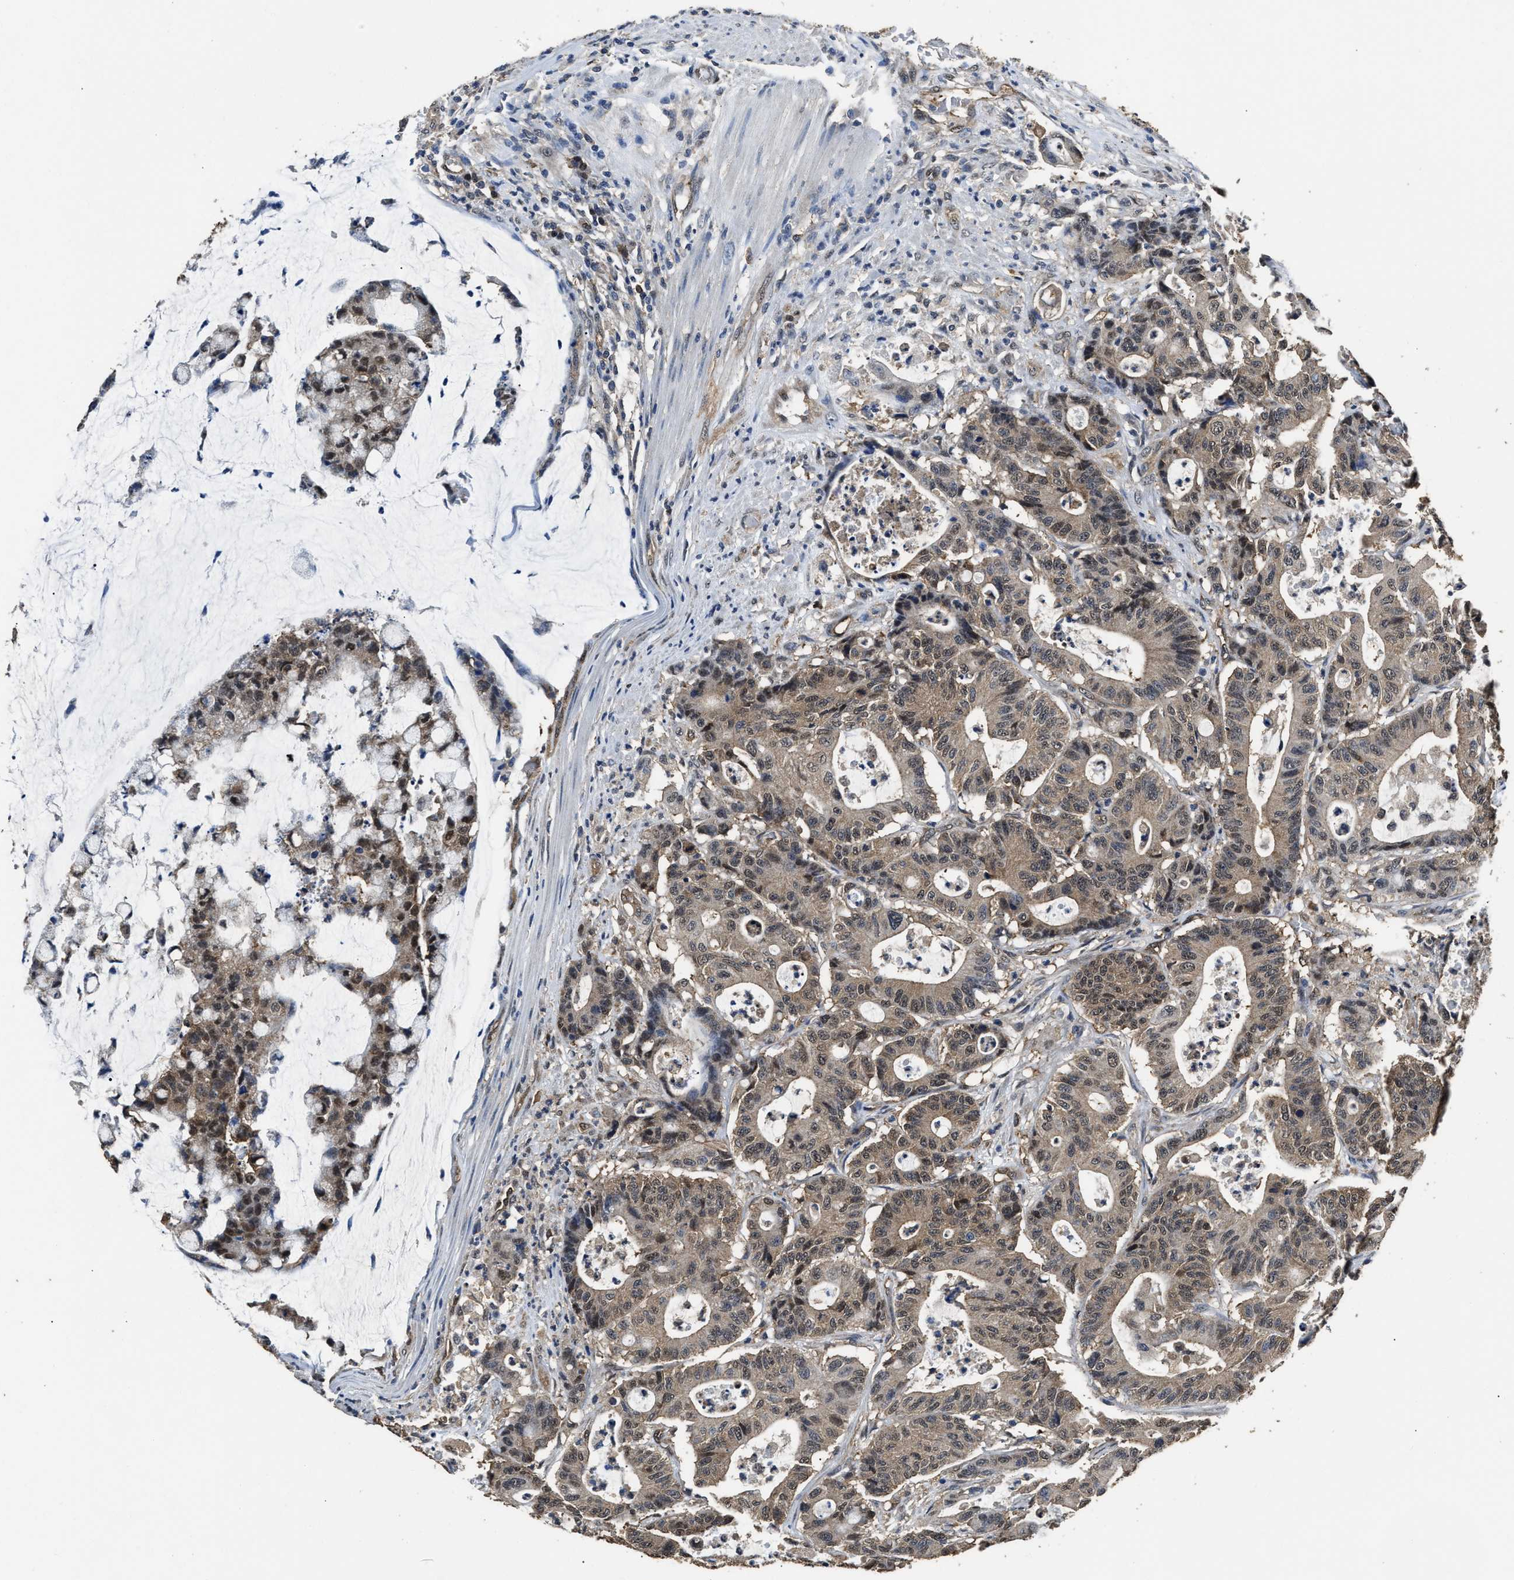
{"staining": {"intensity": "moderate", "quantity": ">75%", "location": "cytoplasmic/membranous,nuclear"}, "tissue": "colorectal cancer", "cell_type": "Tumor cells", "image_type": "cancer", "snomed": [{"axis": "morphology", "description": "Adenocarcinoma, NOS"}, {"axis": "topography", "description": "Colon"}], "caption": "This is an image of IHC staining of colorectal adenocarcinoma, which shows moderate positivity in the cytoplasmic/membranous and nuclear of tumor cells.", "gene": "YWHAE", "patient": {"sex": "female", "age": 84}}